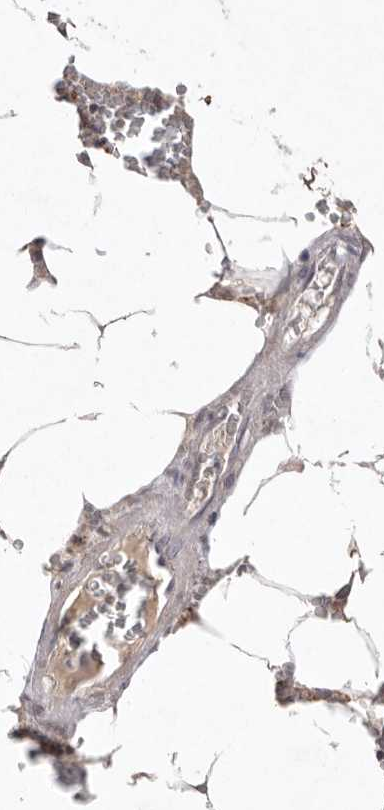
{"staining": {"intensity": "moderate", "quantity": "<25%", "location": "cytoplasmic/membranous"}, "tissue": "bone marrow", "cell_type": "Hematopoietic cells", "image_type": "normal", "snomed": [{"axis": "morphology", "description": "Normal tissue, NOS"}, {"axis": "topography", "description": "Bone marrow"}], "caption": "Protein analysis of benign bone marrow reveals moderate cytoplasmic/membranous staining in about <25% of hematopoietic cells.", "gene": "APLNR", "patient": {"sex": "male", "age": 70}}